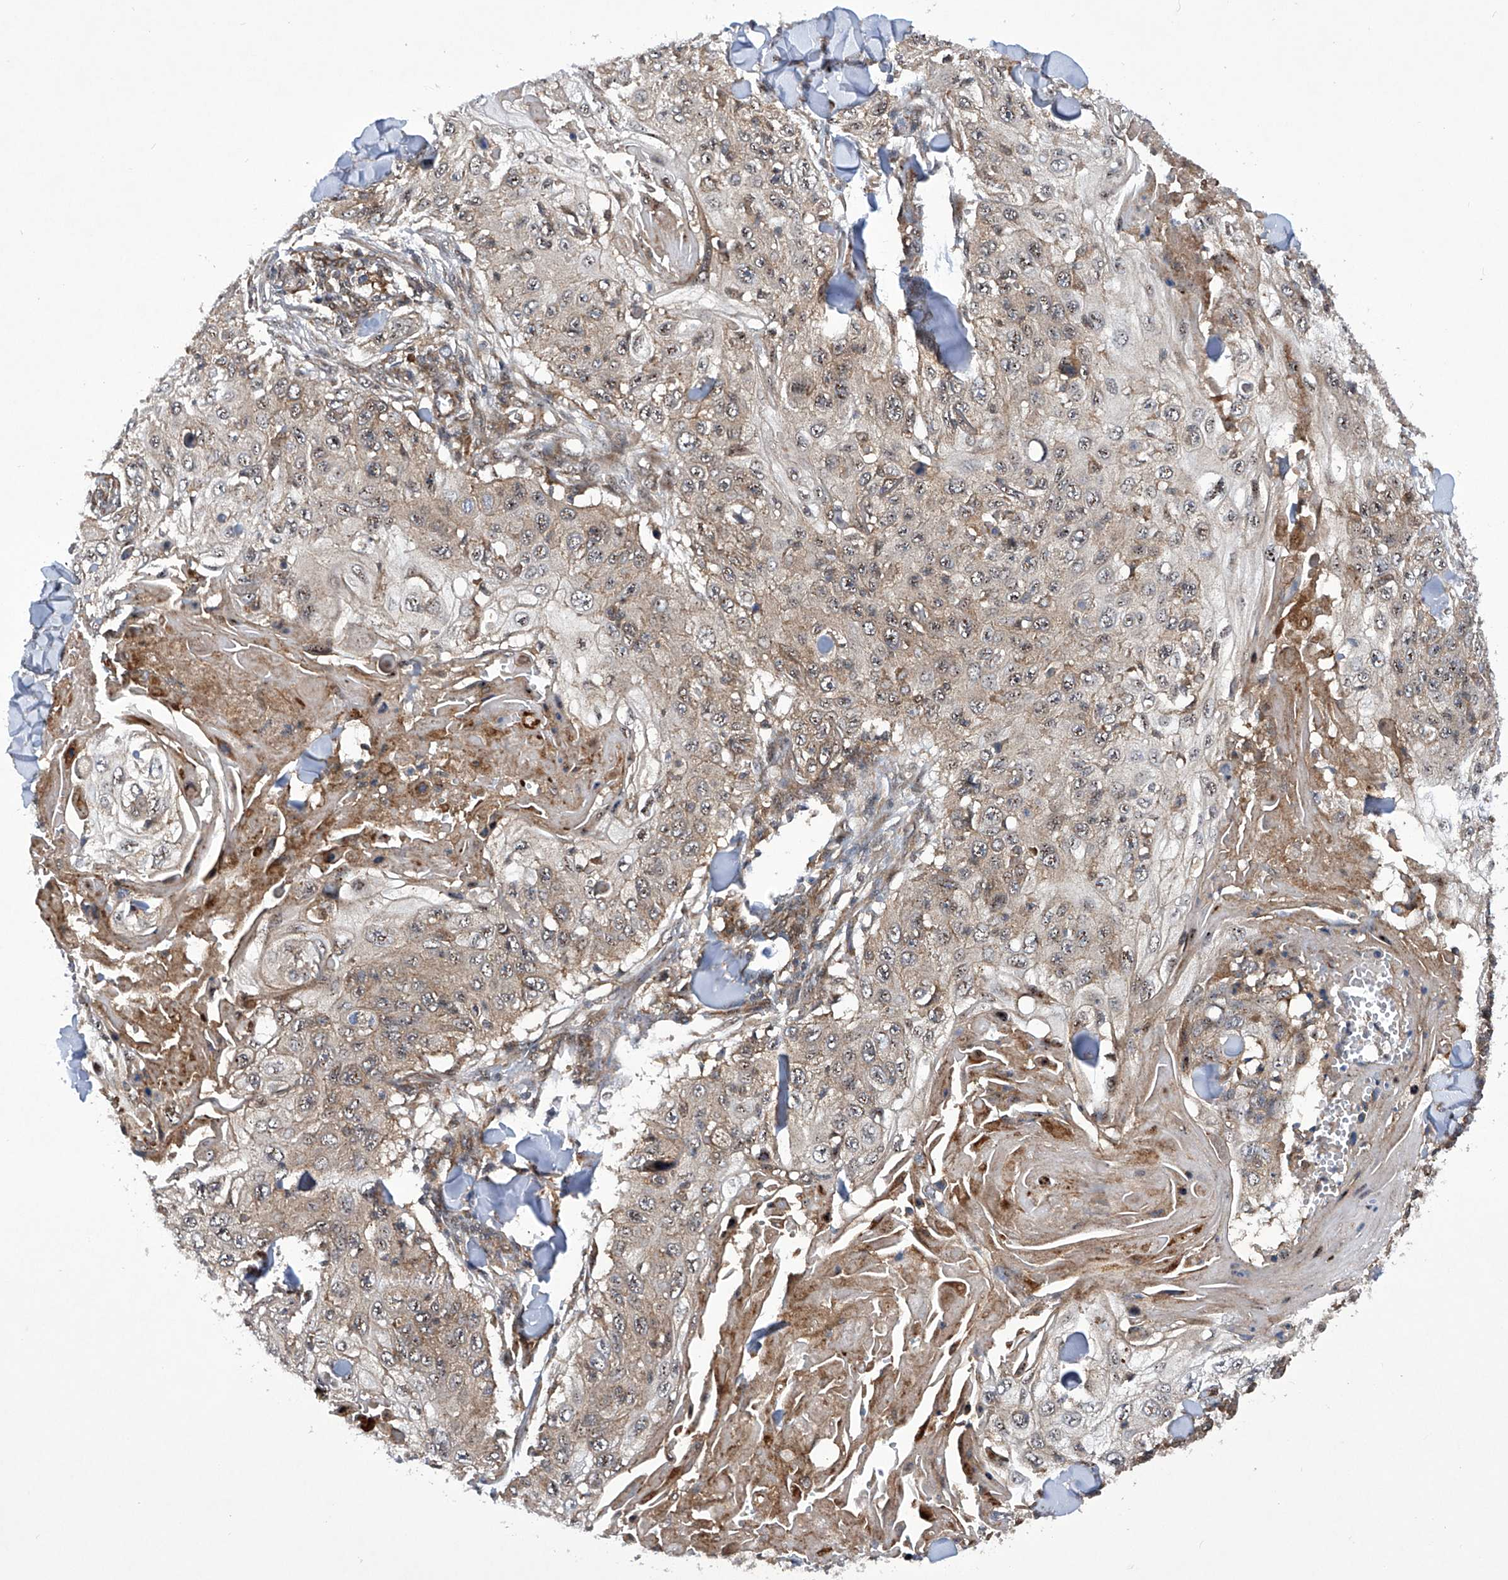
{"staining": {"intensity": "weak", "quantity": "25%-75%", "location": "cytoplasmic/membranous,nuclear"}, "tissue": "skin cancer", "cell_type": "Tumor cells", "image_type": "cancer", "snomed": [{"axis": "morphology", "description": "Squamous cell carcinoma, NOS"}, {"axis": "topography", "description": "Skin"}], "caption": "Immunohistochemical staining of skin squamous cell carcinoma demonstrates low levels of weak cytoplasmic/membranous and nuclear protein positivity in approximately 25%-75% of tumor cells.", "gene": "CISH", "patient": {"sex": "male", "age": 86}}